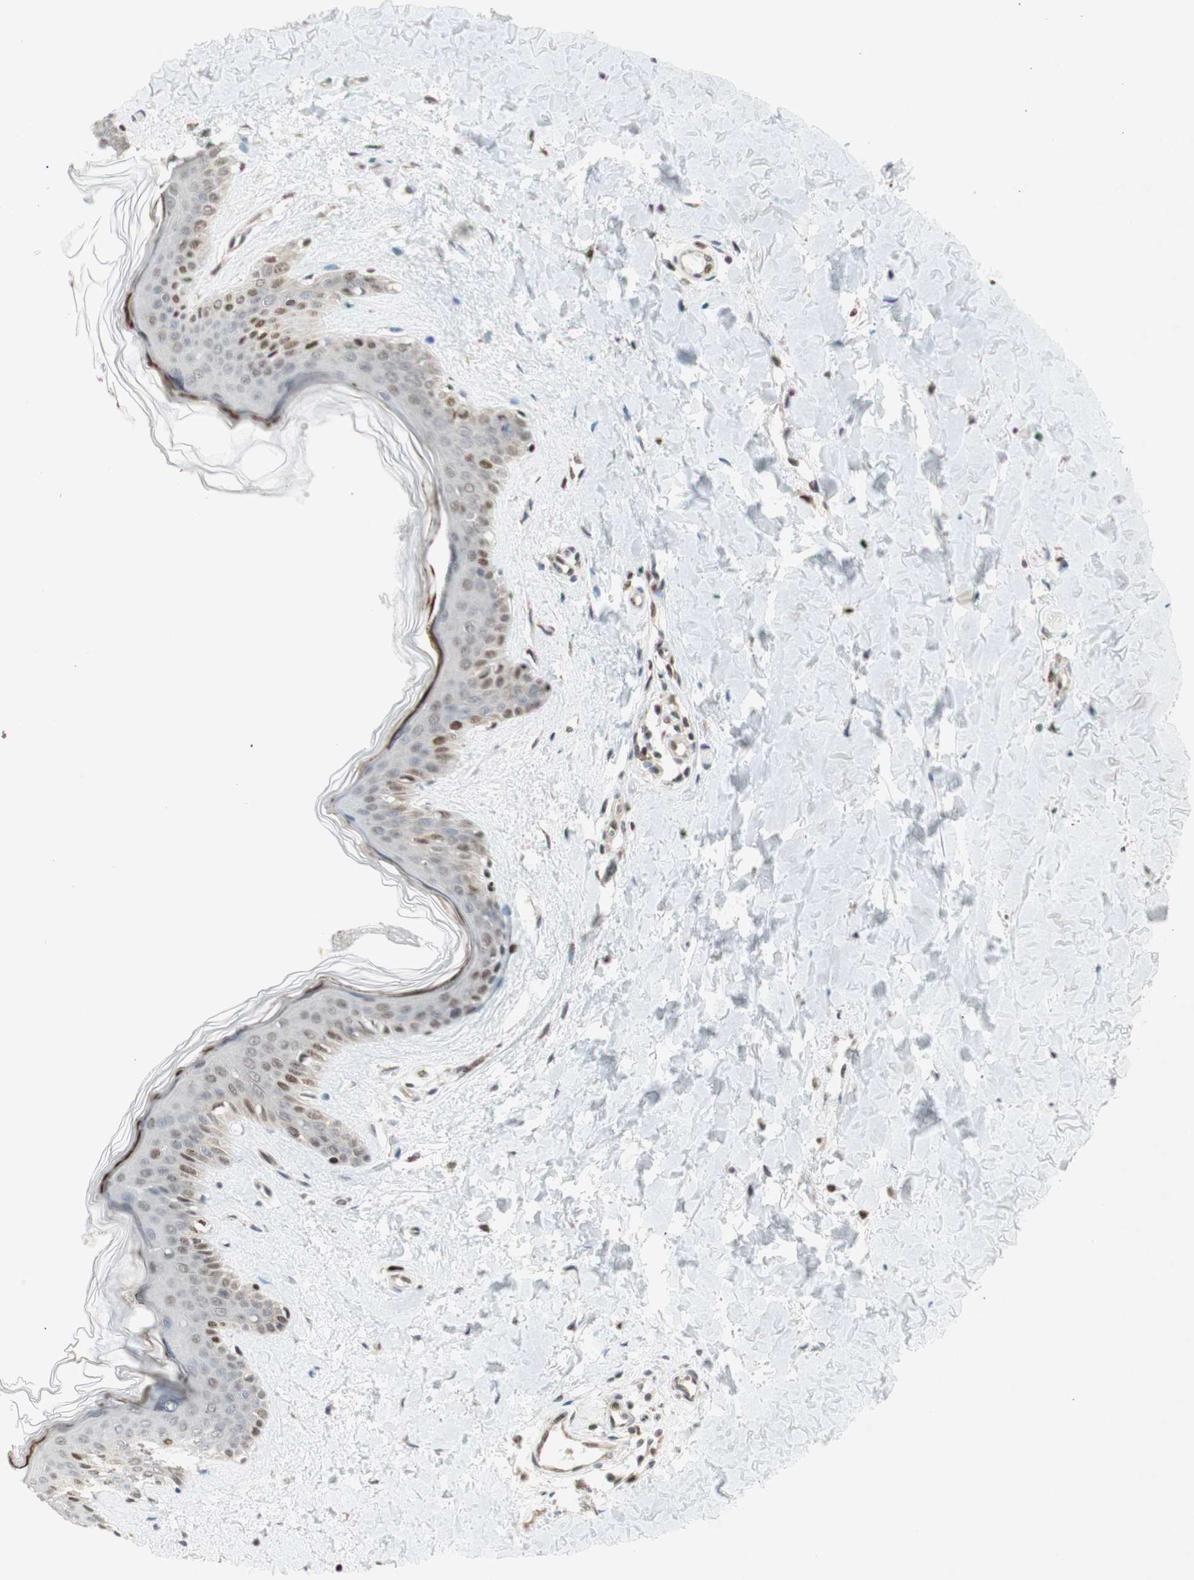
{"staining": {"intensity": "moderate", "quantity": ">75%", "location": "nuclear"}, "tissue": "skin", "cell_type": "Fibroblasts", "image_type": "normal", "snomed": [{"axis": "morphology", "description": "Normal tissue, NOS"}, {"axis": "topography", "description": "Skin"}], "caption": "Protein analysis of normal skin displays moderate nuclear expression in approximately >75% of fibroblasts.", "gene": "DNMT3A", "patient": {"sex": "female", "age": 41}}